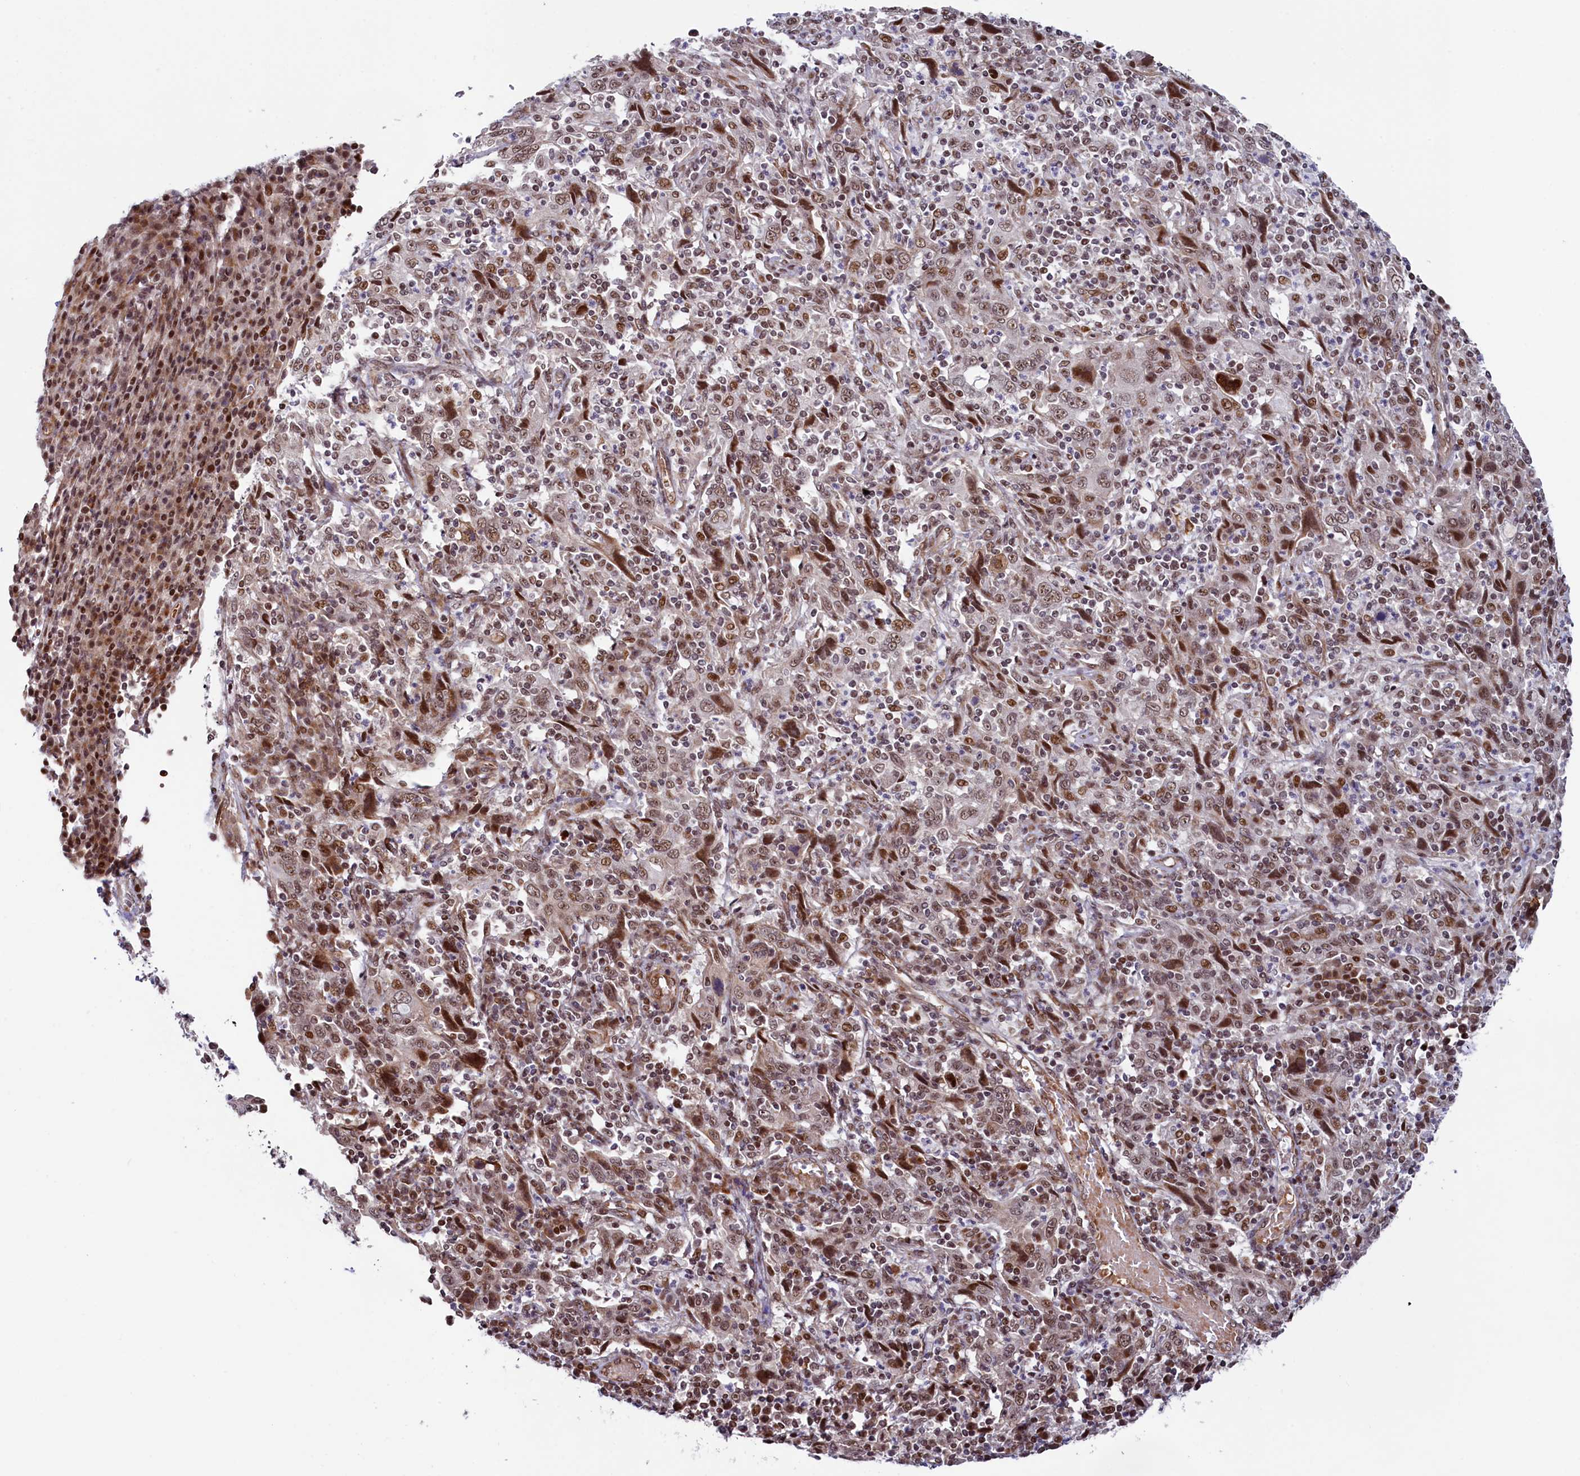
{"staining": {"intensity": "moderate", "quantity": ">75%", "location": "nuclear"}, "tissue": "cervical cancer", "cell_type": "Tumor cells", "image_type": "cancer", "snomed": [{"axis": "morphology", "description": "Squamous cell carcinoma, NOS"}, {"axis": "topography", "description": "Cervix"}], "caption": "Immunohistochemical staining of cervical squamous cell carcinoma displays medium levels of moderate nuclear protein staining in about >75% of tumor cells.", "gene": "LEO1", "patient": {"sex": "female", "age": 46}}